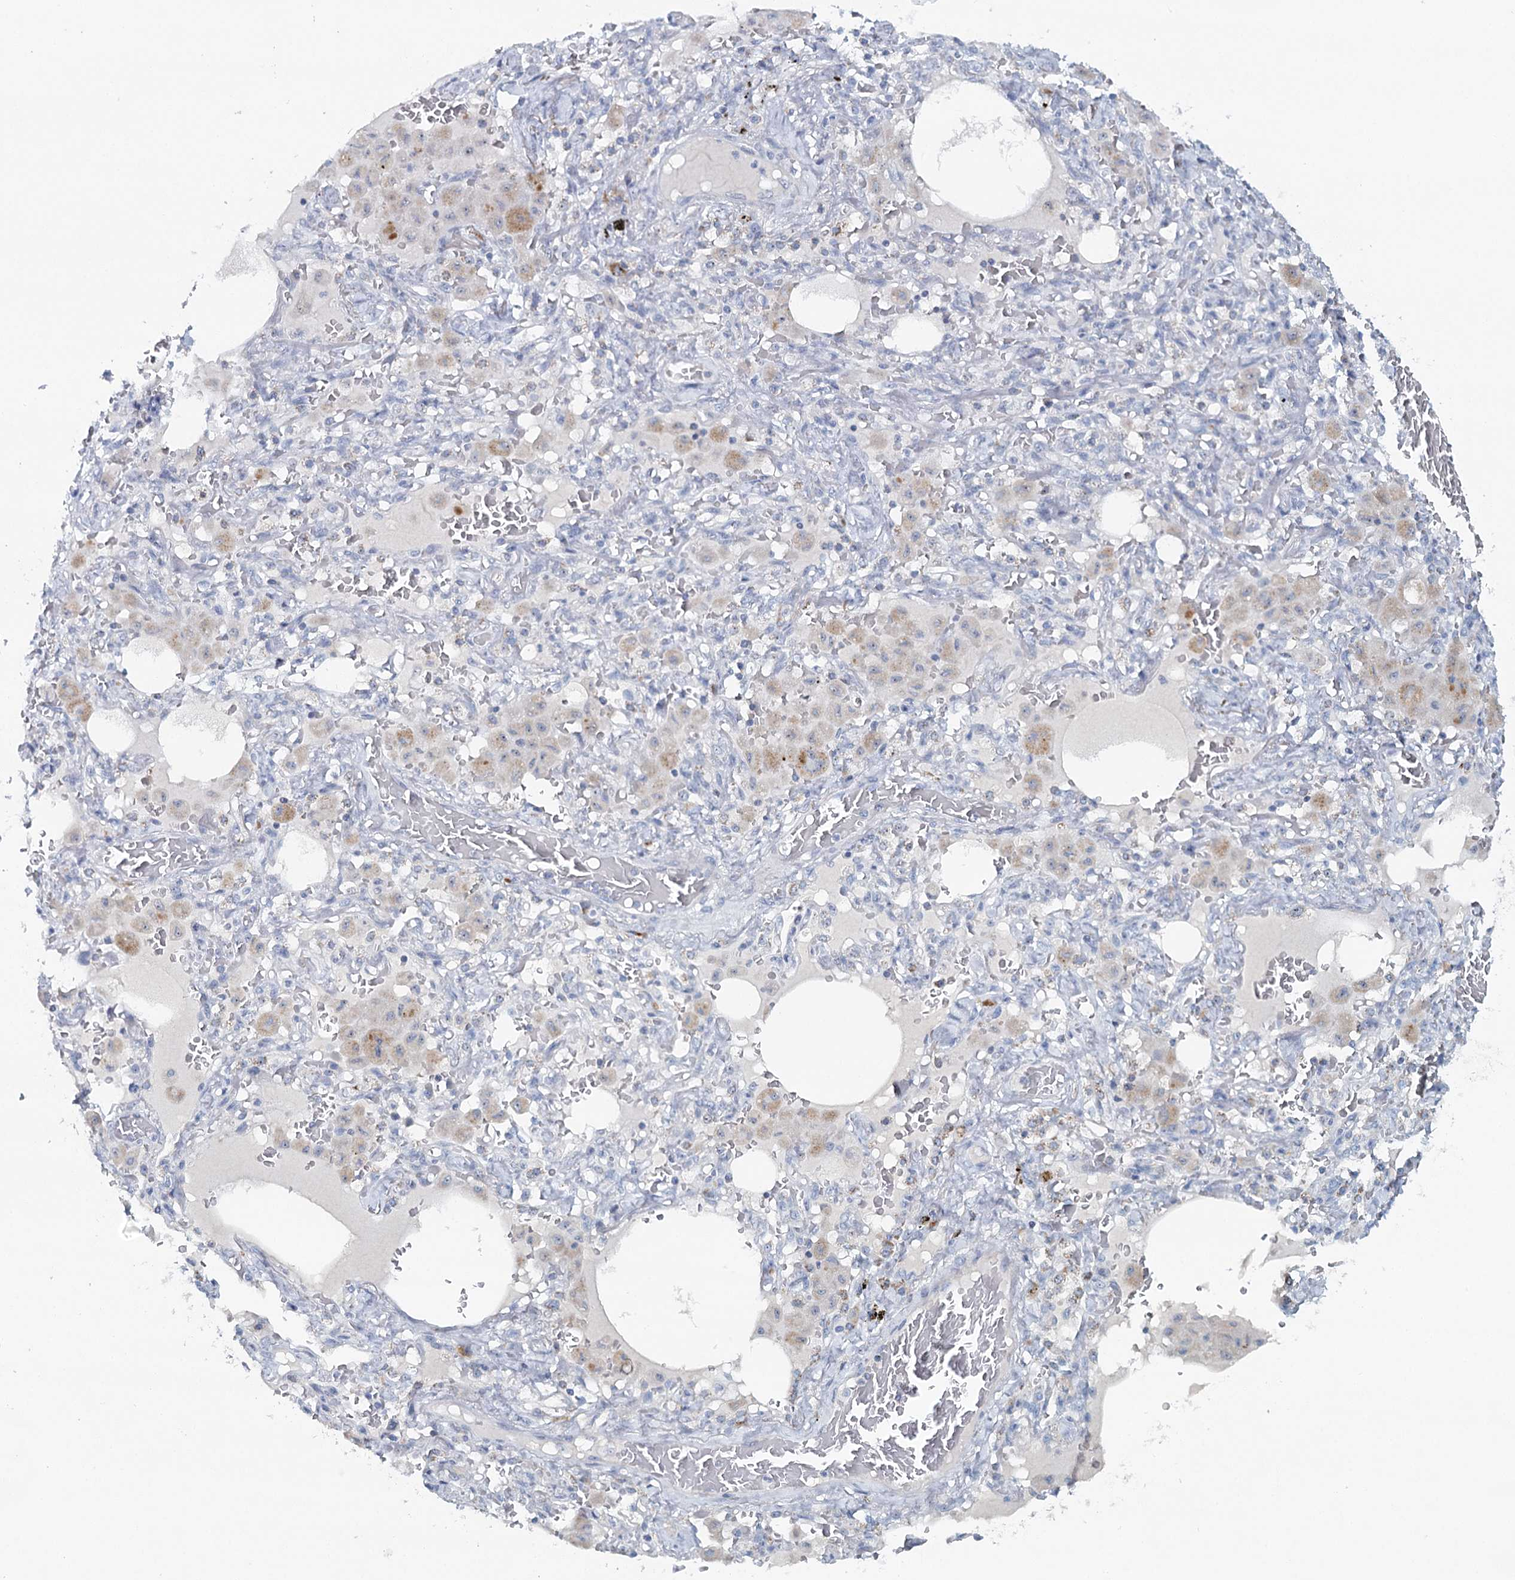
{"staining": {"intensity": "negative", "quantity": "none", "location": "none"}, "tissue": "lung cancer", "cell_type": "Tumor cells", "image_type": "cancer", "snomed": [{"axis": "morphology", "description": "Squamous cell carcinoma, NOS"}, {"axis": "topography", "description": "Lung"}], "caption": "This micrograph is of lung cancer (squamous cell carcinoma) stained with immunohistochemistry (IHC) to label a protein in brown with the nuclei are counter-stained blue. There is no staining in tumor cells.", "gene": "RBM43", "patient": {"sex": "female", "age": 47}}